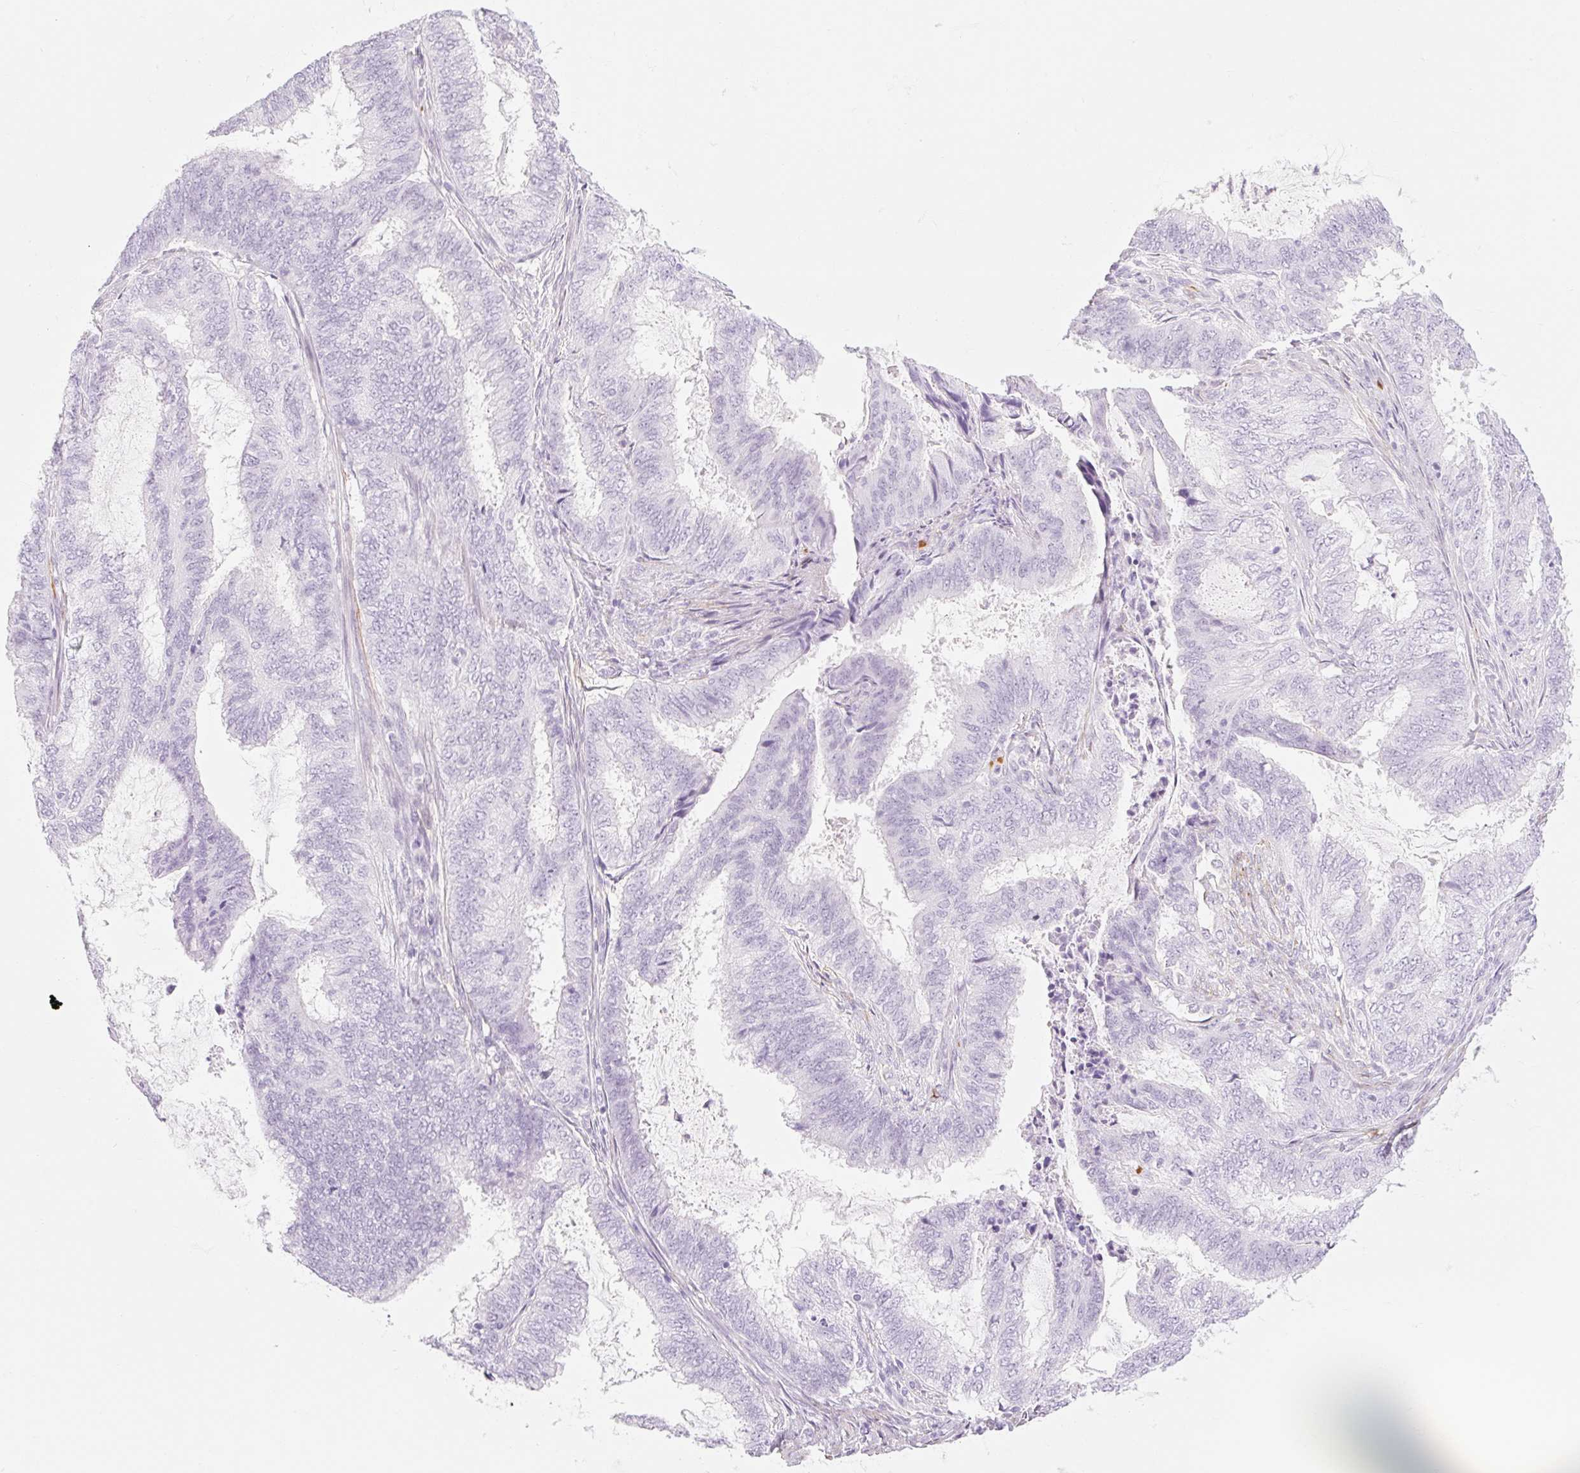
{"staining": {"intensity": "negative", "quantity": "none", "location": "none"}, "tissue": "endometrial cancer", "cell_type": "Tumor cells", "image_type": "cancer", "snomed": [{"axis": "morphology", "description": "Adenocarcinoma, NOS"}, {"axis": "topography", "description": "Endometrium"}], "caption": "An image of endometrial cancer (adenocarcinoma) stained for a protein displays no brown staining in tumor cells.", "gene": "TAF1L", "patient": {"sex": "female", "age": 51}}